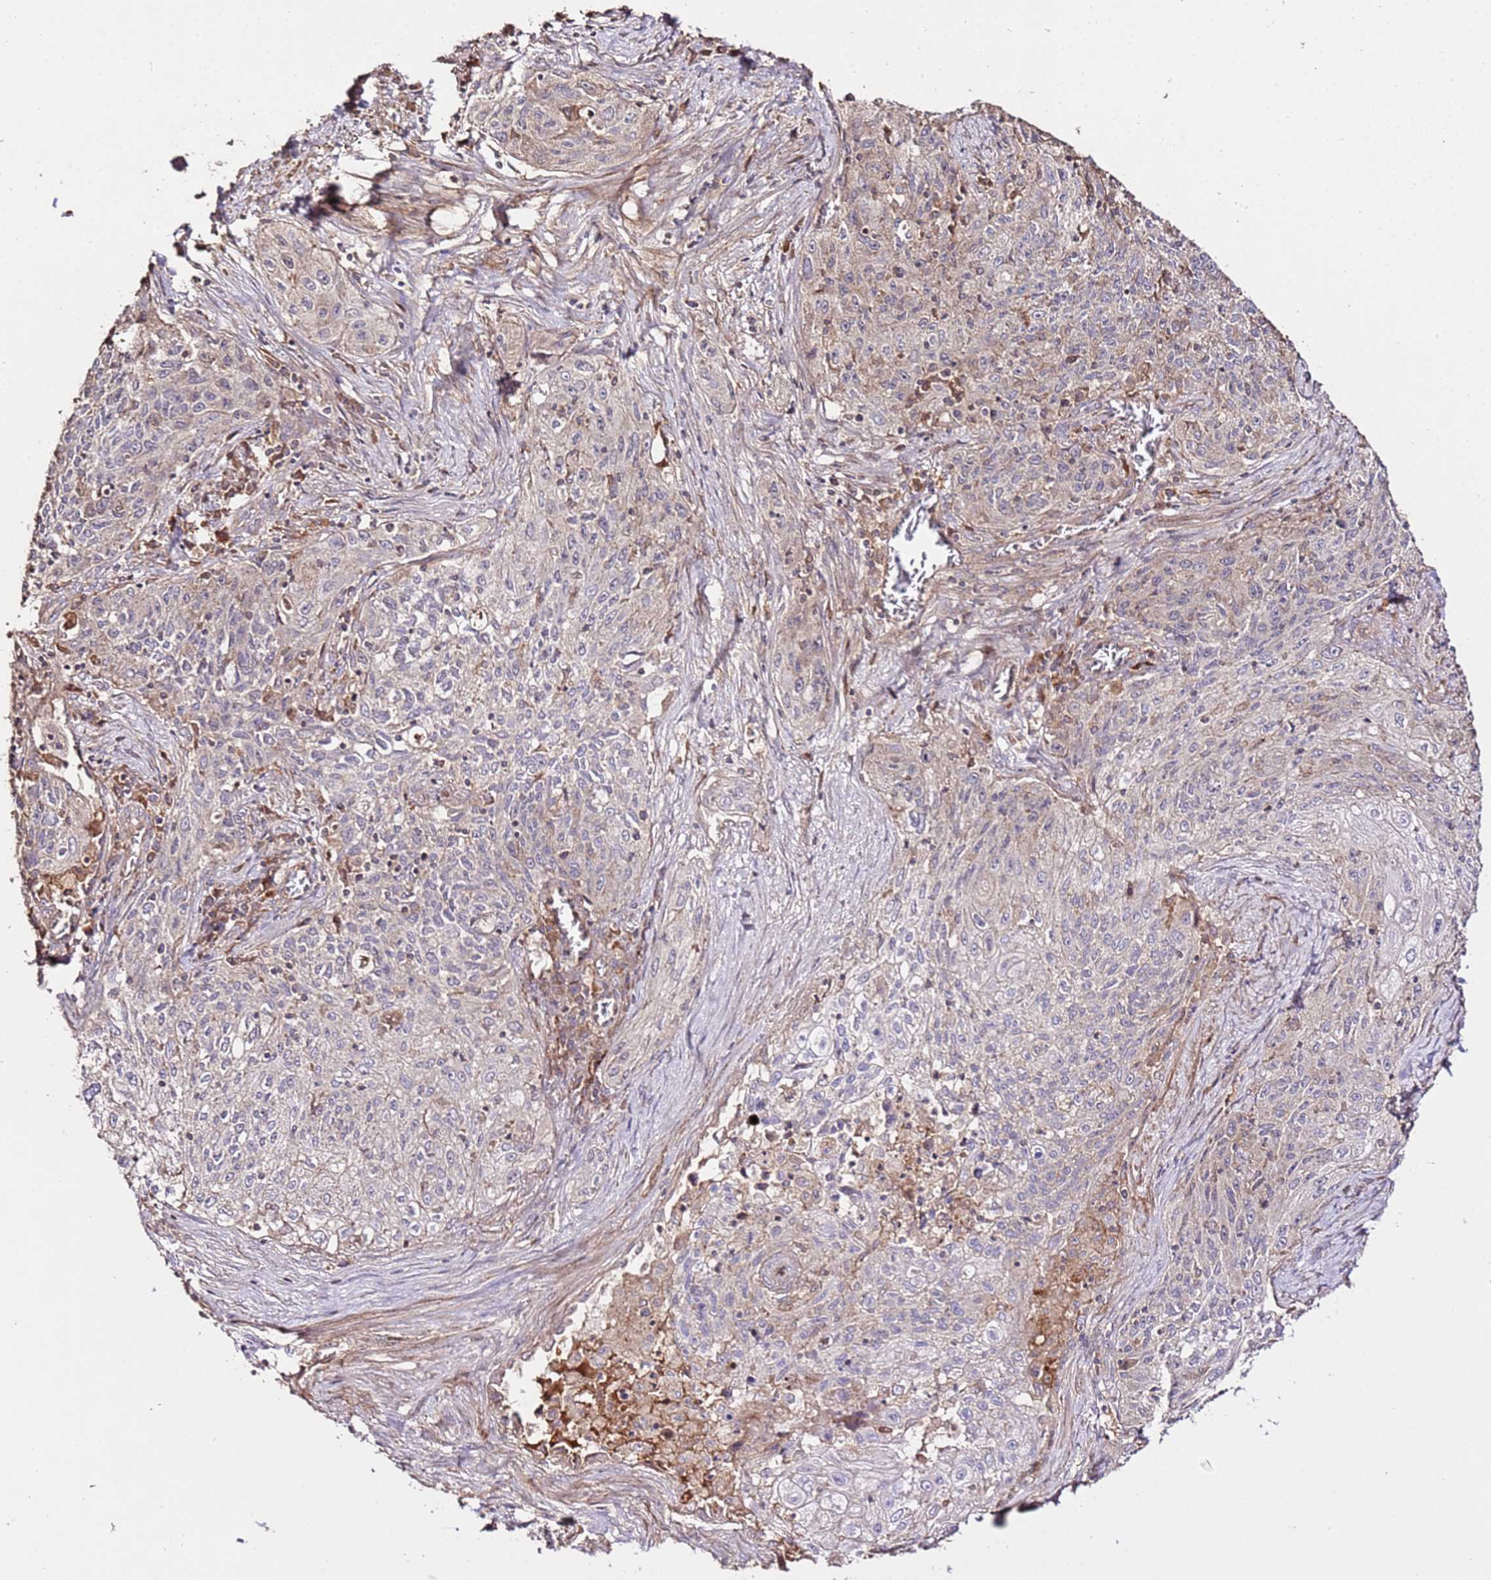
{"staining": {"intensity": "negative", "quantity": "none", "location": "none"}, "tissue": "lung cancer", "cell_type": "Tumor cells", "image_type": "cancer", "snomed": [{"axis": "morphology", "description": "Squamous cell carcinoma, NOS"}, {"axis": "topography", "description": "Lung"}], "caption": "Tumor cells show no significant positivity in squamous cell carcinoma (lung).", "gene": "CEP55", "patient": {"sex": "female", "age": 69}}